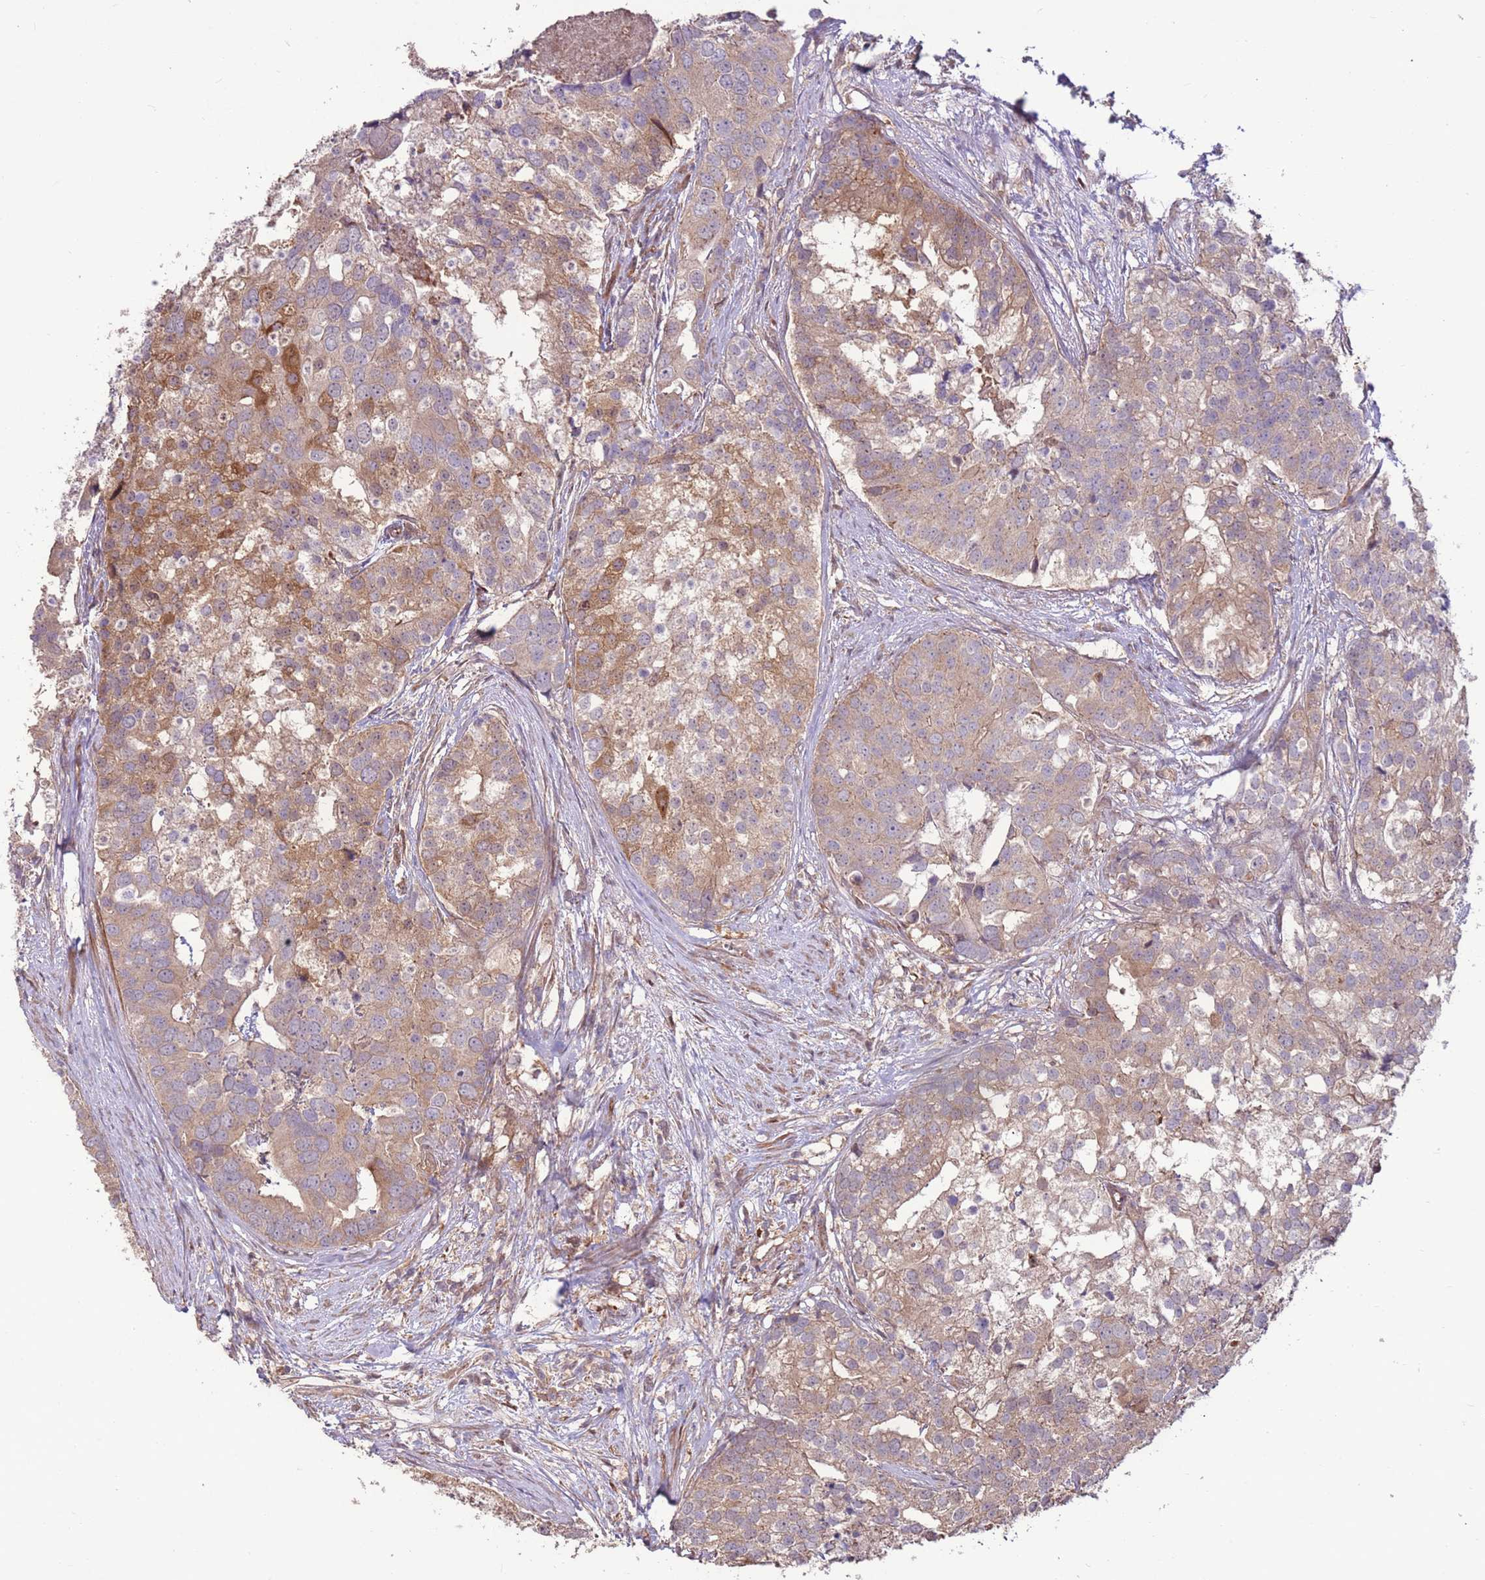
{"staining": {"intensity": "weak", "quantity": "25%-75%", "location": "cytoplasmic/membranous"}, "tissue": "prostate cancer", "cell_type": "Tumor cells", "image_type": "cancer", "snomed": [{"axis": "morphology", "description": "Adenocarcinoma, High grade"}, {"axis": "topography", "description": "Prostate"}], "caption": "Protein analysis of prostate cancer tissue demonstrates weak cytoplasmic/membranous positivity in approximately 25%-75% of tumor cells.", "gene": "CCDC112", "patient": {"sex": "male", "age": 62}}